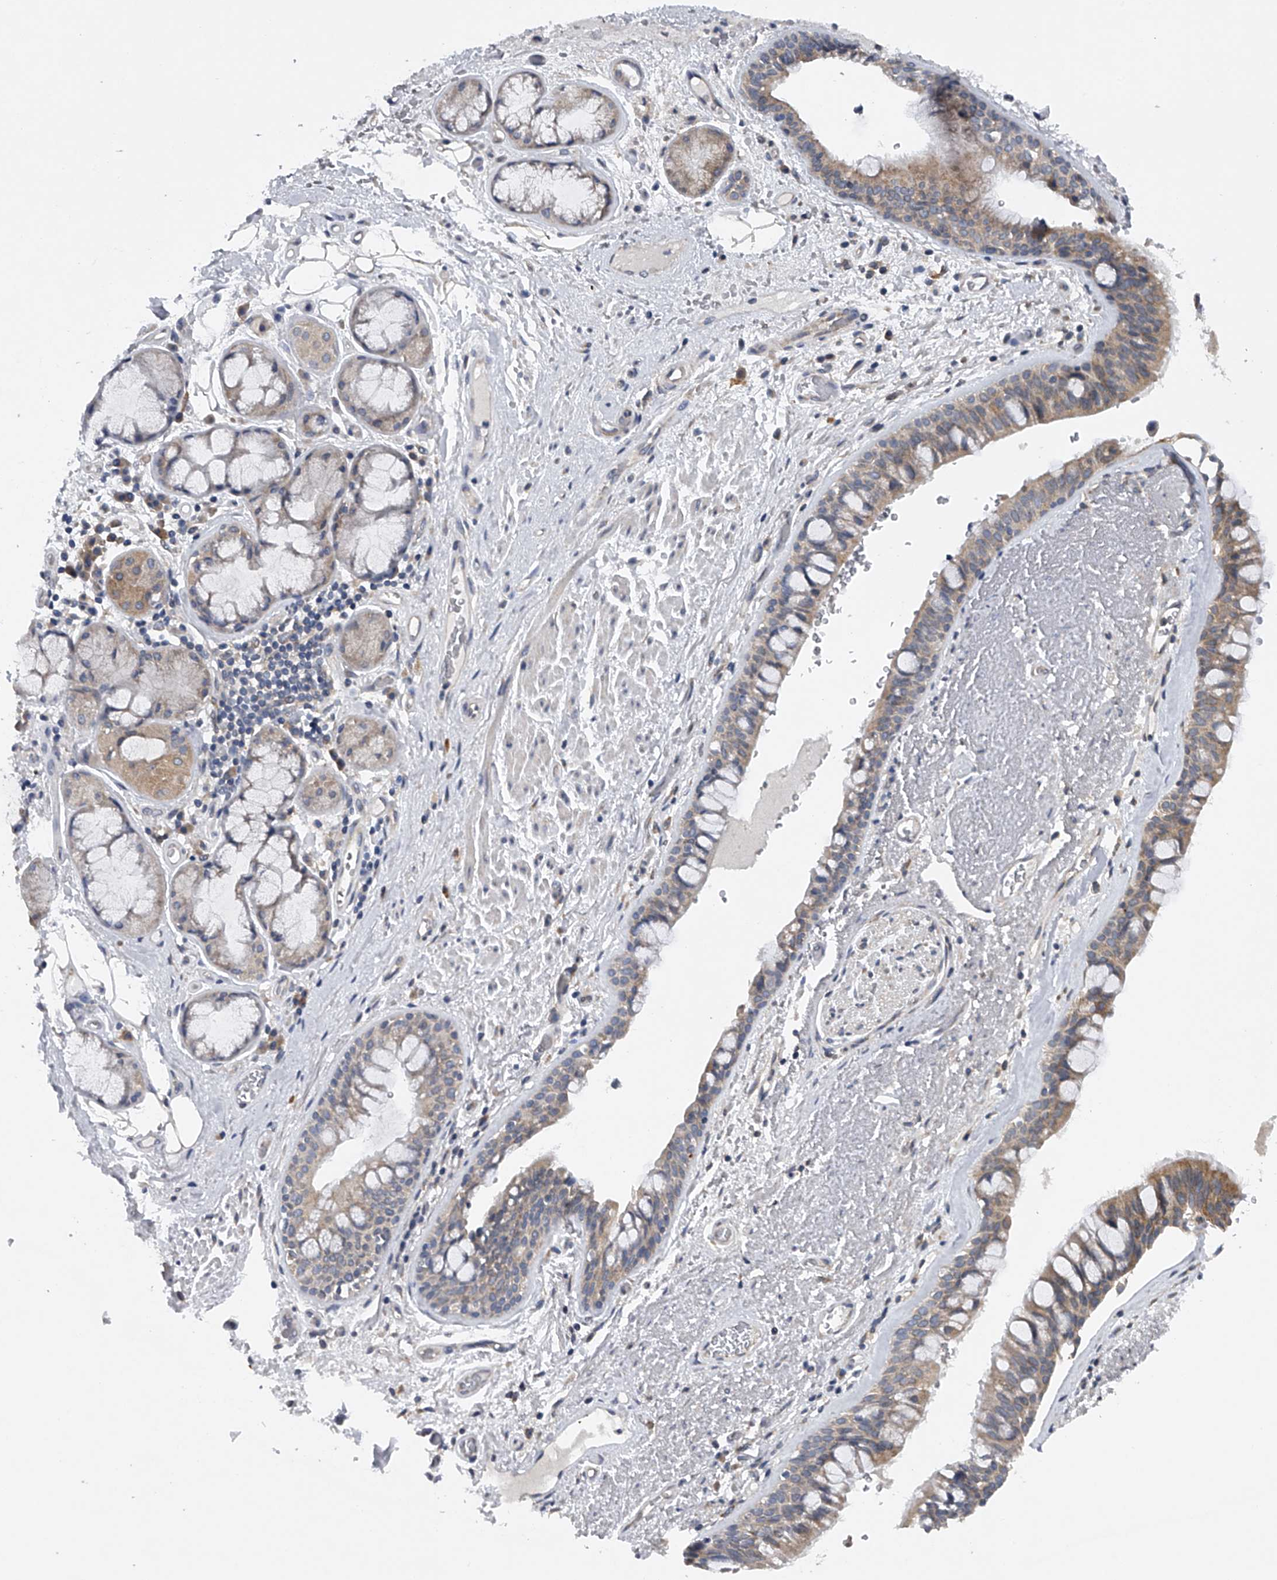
{"staining": {"intensity": "moderate", "quantity": "25%-75%", "location": "cytoplasmic/membranous"}, "tissue": "bronchus", "cell_type": "Respiratory epithelial cells", "image_type": "normal", "snomed": [{"axis": "morphology", "description": "Normal tissue, NOS"}, {"axis": "morphology", "description": "Squamous cell carcinoma, NOS"}, {"axis": "topography", "description": "Lymph node"}, {"axis": "topography", "description": "Bronchus"}, {"axis": "topography", "description": "Lung"}], "caption": "This image shows immunohistochemistry staining of benign bronchus, with medium moderate cytoplasmic/membranous positivity in about 25%-75% of respiratory epithelial cells.", "gene": "RNF5", "patient": {"sex": "male", "age": 66}}